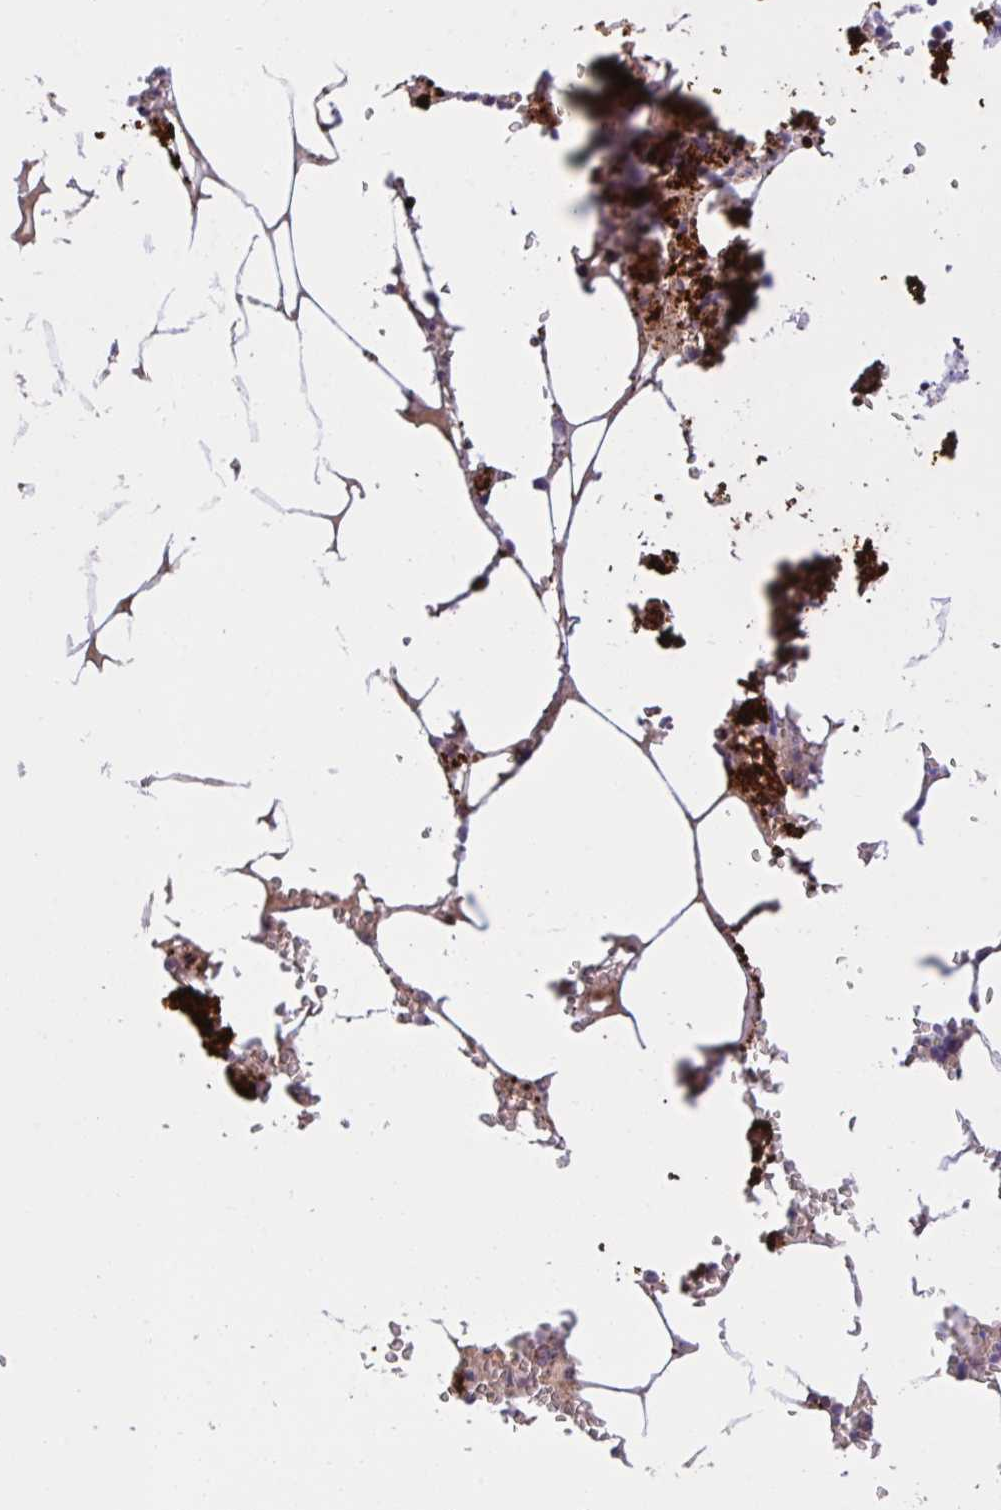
{"staining": {"intensity": "weak", "quantity": "<25%", "location": "cytoplasmic/membranous"}, "tissue": "bone marrow", "cell_type": "Hematopoietic cells", "image_type": "normal", "snomed": [{"axis": "morphology", "description": "Normal tissue, NOS"}, {"axis": "topography", "description": "Bone marrow"}], "caption": "An immunohistochemistry histopathology image of normal bone marrow is shown. There is no staining in hematopoietic cells of bone marrow. (DAB IHC with hematoxylin counter stain).", "gene": "F2", "patient": {"sex": "male", "age": 54}}